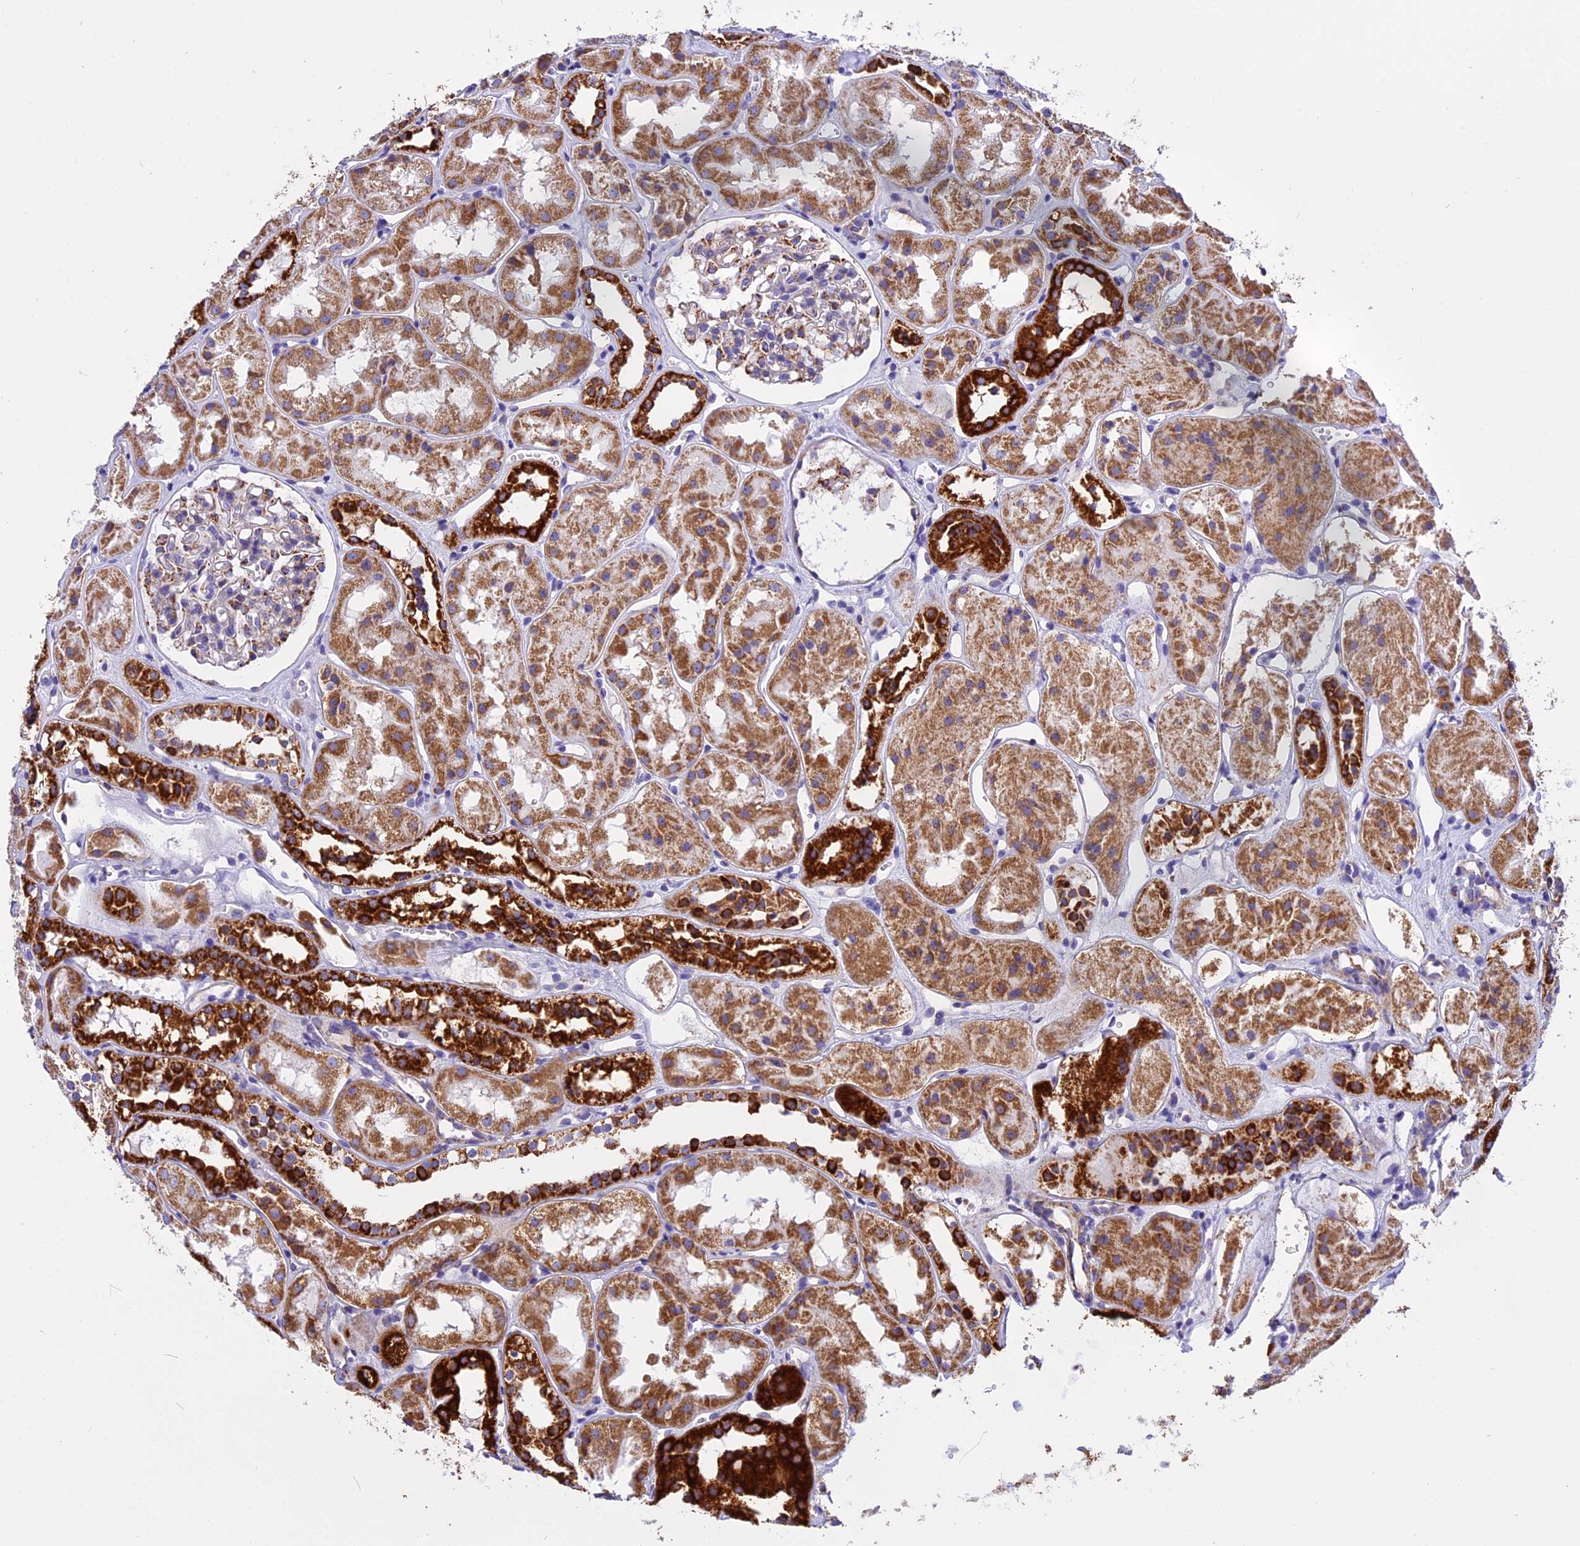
{"staining": {"intensity": "moderate", "quantity": "25%-75%", "location": "cytoplasmic/membranous"}, "tissue": "kidney", "cell_type": "Cells in glomeruli", "image_type": "normal", "snomed": [{"axis": "morphology", "description": "Normal tissue, NOS"}, {"axis": "topography", "description": "Kidney"}], "caption": "Brown immunohistochemical staining in unremarkable human kidney reveals moderate cytoplasmic/membranous expression in approximately 25%-75% of cells in glomeruli.", "gene": "VDAC2", "patient": {"sex": "male", "age": 16}}